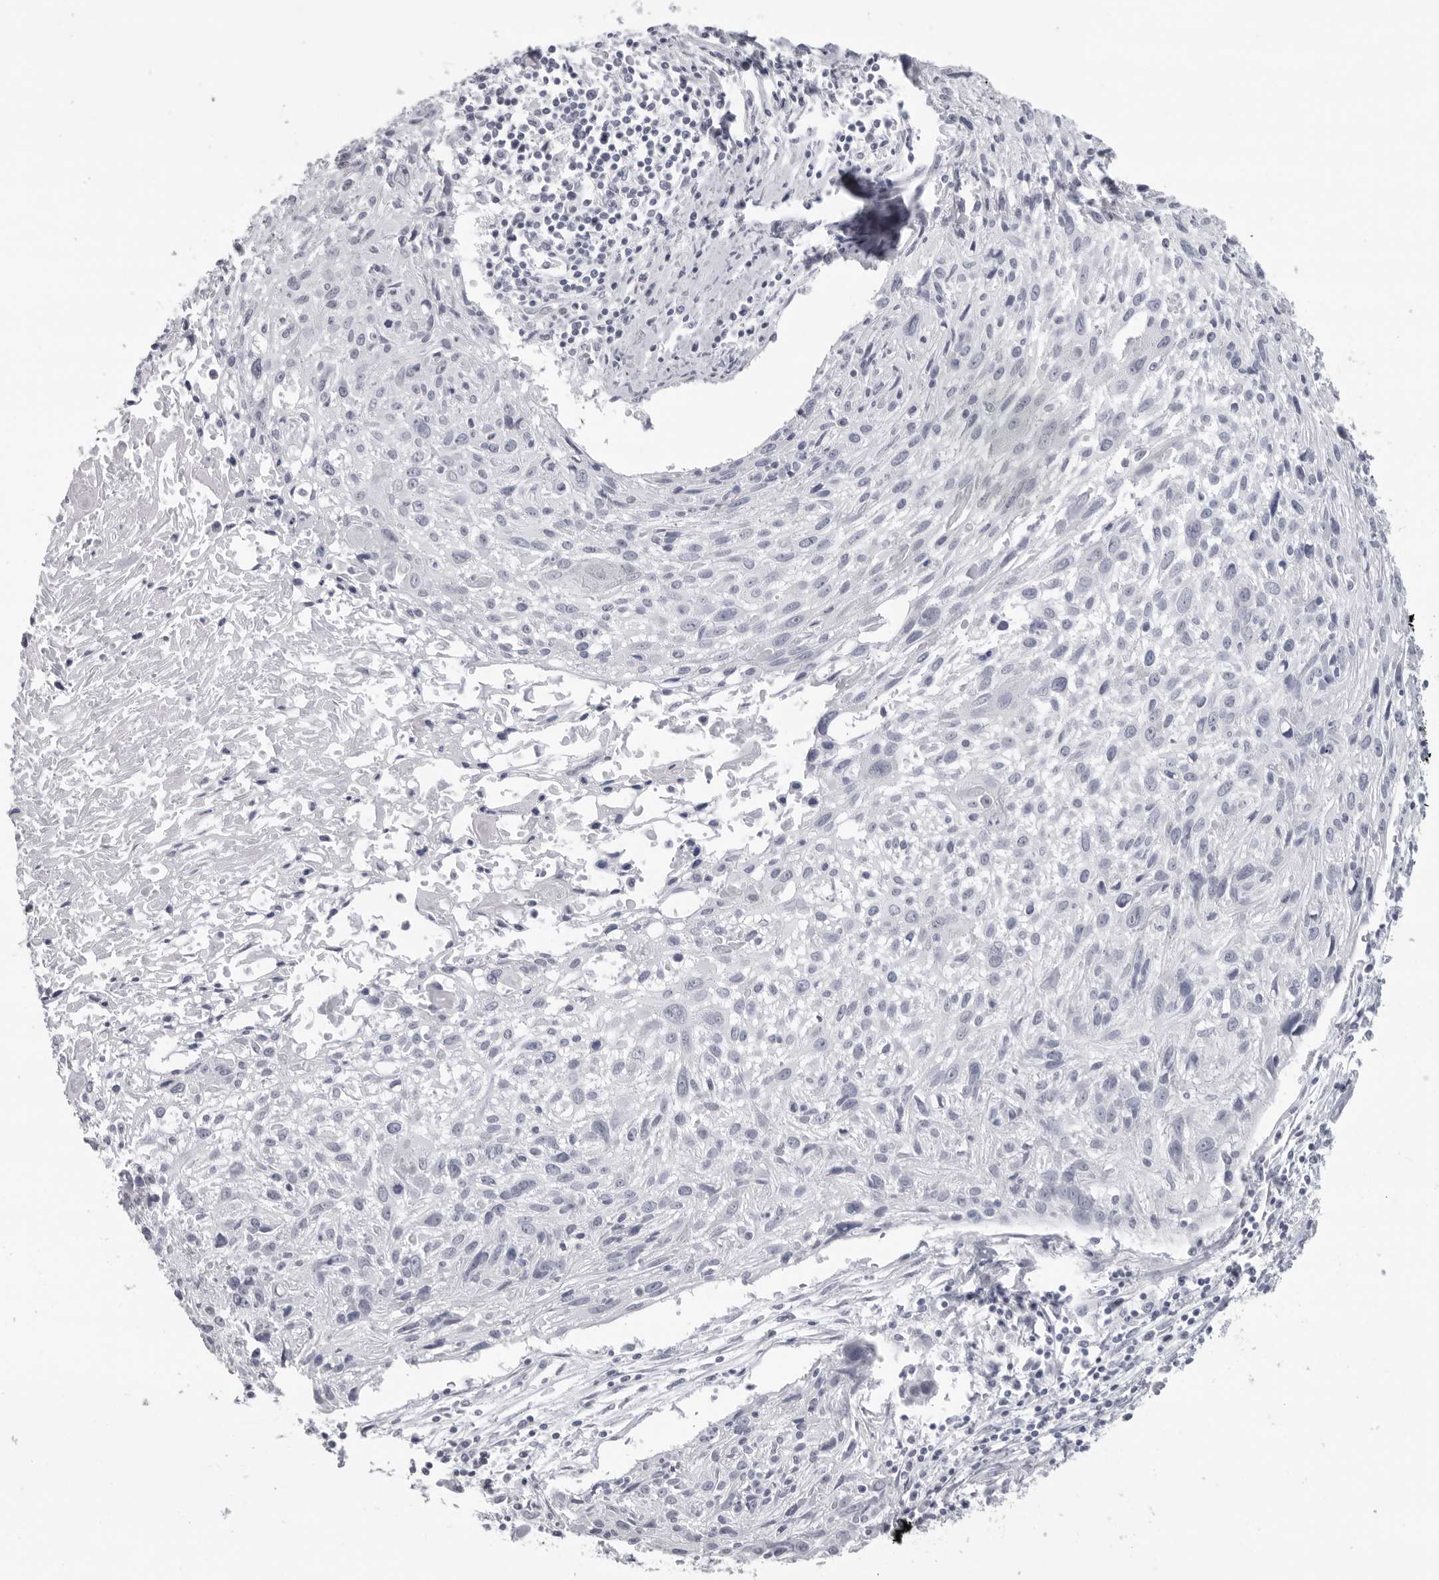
{"staining": {"intensity": "negative", "quantity": "none", "location": "none"}, "tissue": "cervical cancer", "cell_type": "Tumor cells", "image_type": "cancer", "snomed": [{"axis": "morphology", "description": "Squamous cell carcinoma, NOS"}, {"axis": "topography", "description": "Cervix"}], "caption": "Immunohistochemistry image of neoplastic tissue: cervical cancer stained with DAB reveals no significant protein expression in tumor cells. (Immunohistochemistry (ihc), brightfield microscopy, high magnification).", "gene": "ESPN", "patient": {"sex": "female", "age": 51}}